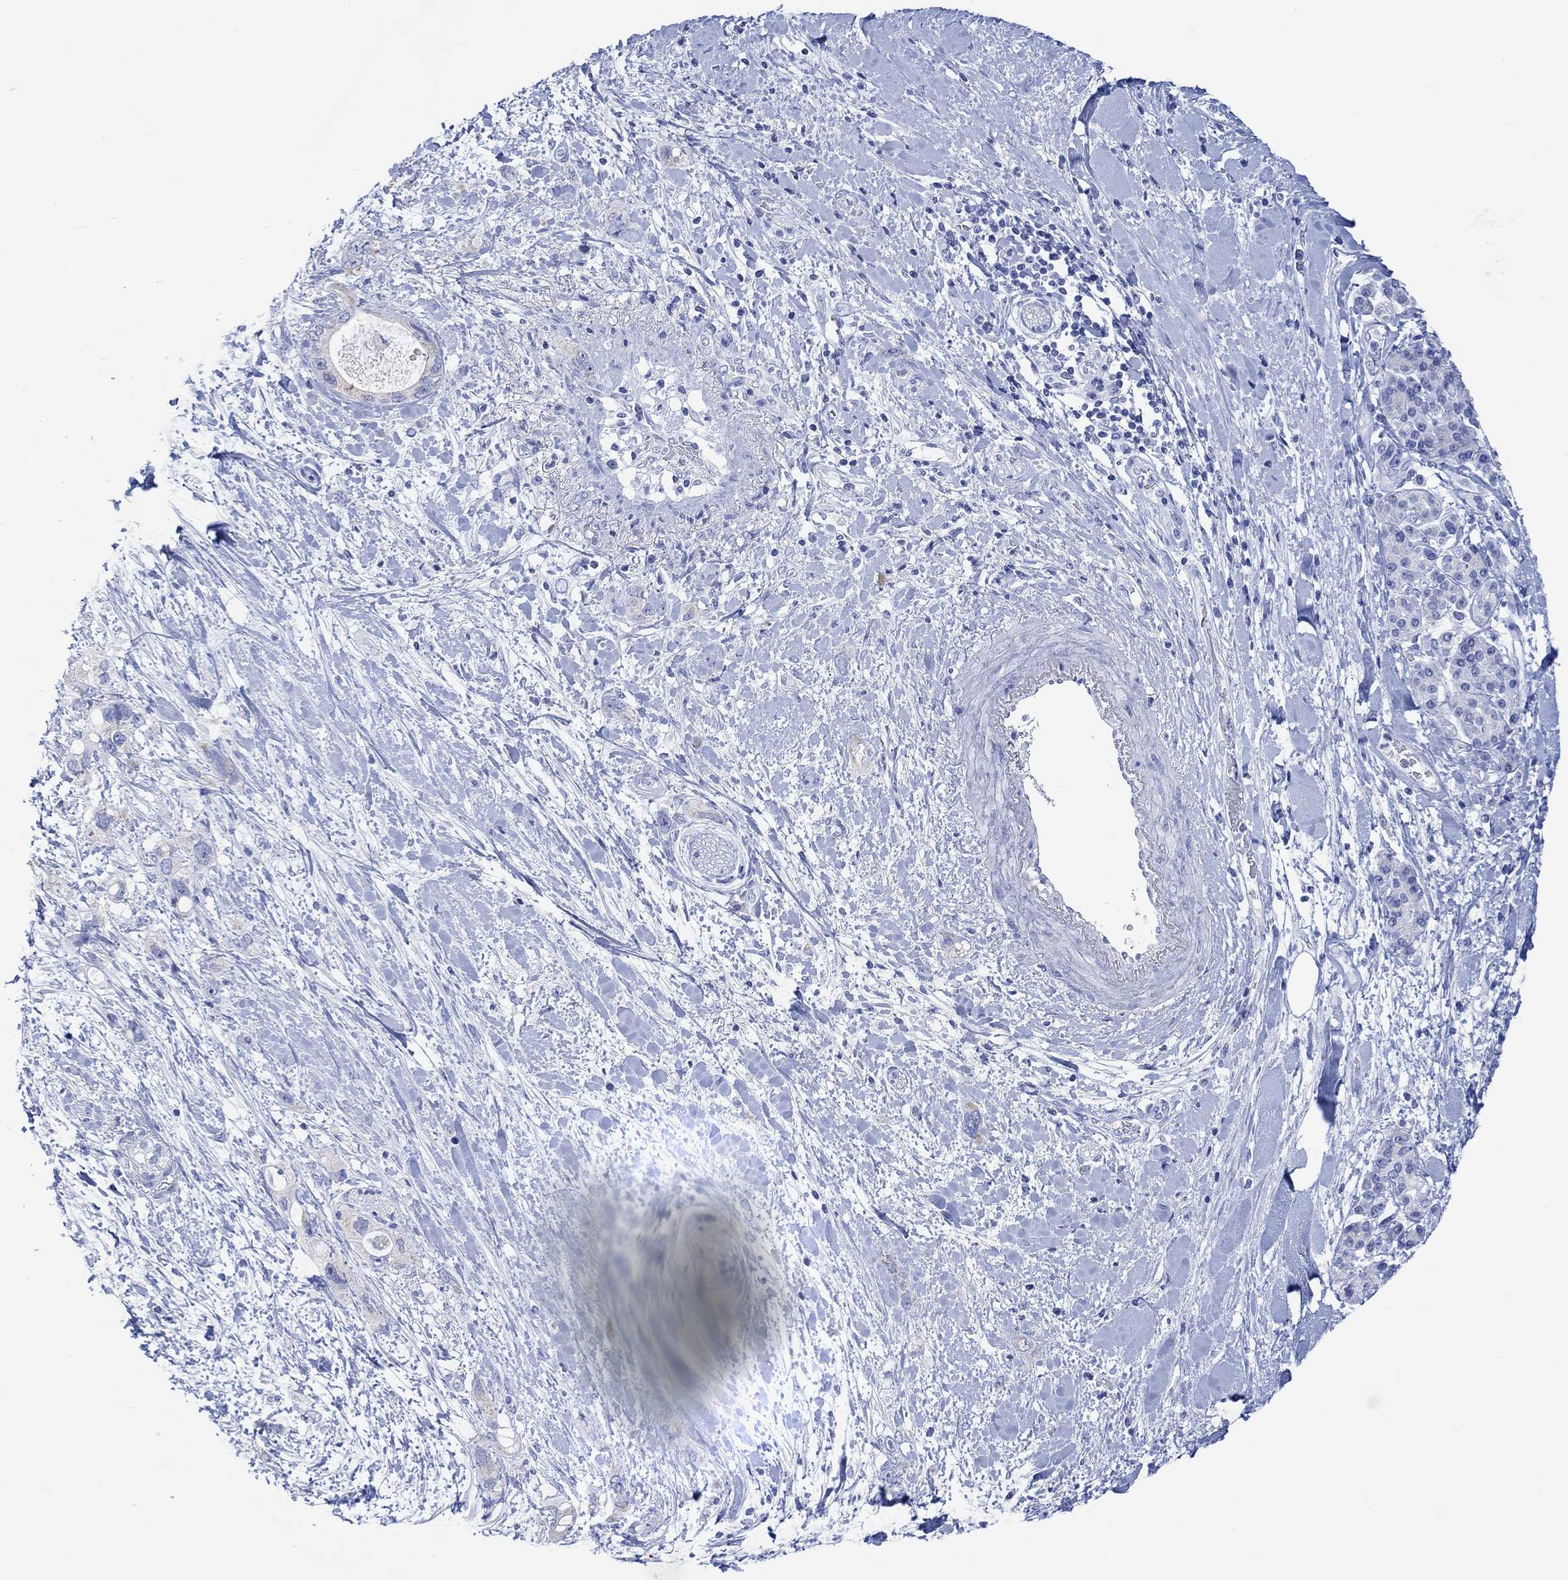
{"staining": {"intensity": "negative", "quantity": "none", "location": "none"}, "tissue": "pancreatic cancer", "cell_type": "Tumor cells", "image_type": "cancer", "snomed": [{"axis": "morphology", "description": "Adenocarcinoma, NOS"}, {"axis": "topography", "description": "Pancreas"}], "caption": "There is no significant positivity in tumor cells of pancreatic adenocarcinoma. The staining is performed using DAB brown chromogen with nuclei counter-stained in using hematoxylin.", "gene": "CALCA", "patient": {"sex": "female", "age": 56}}